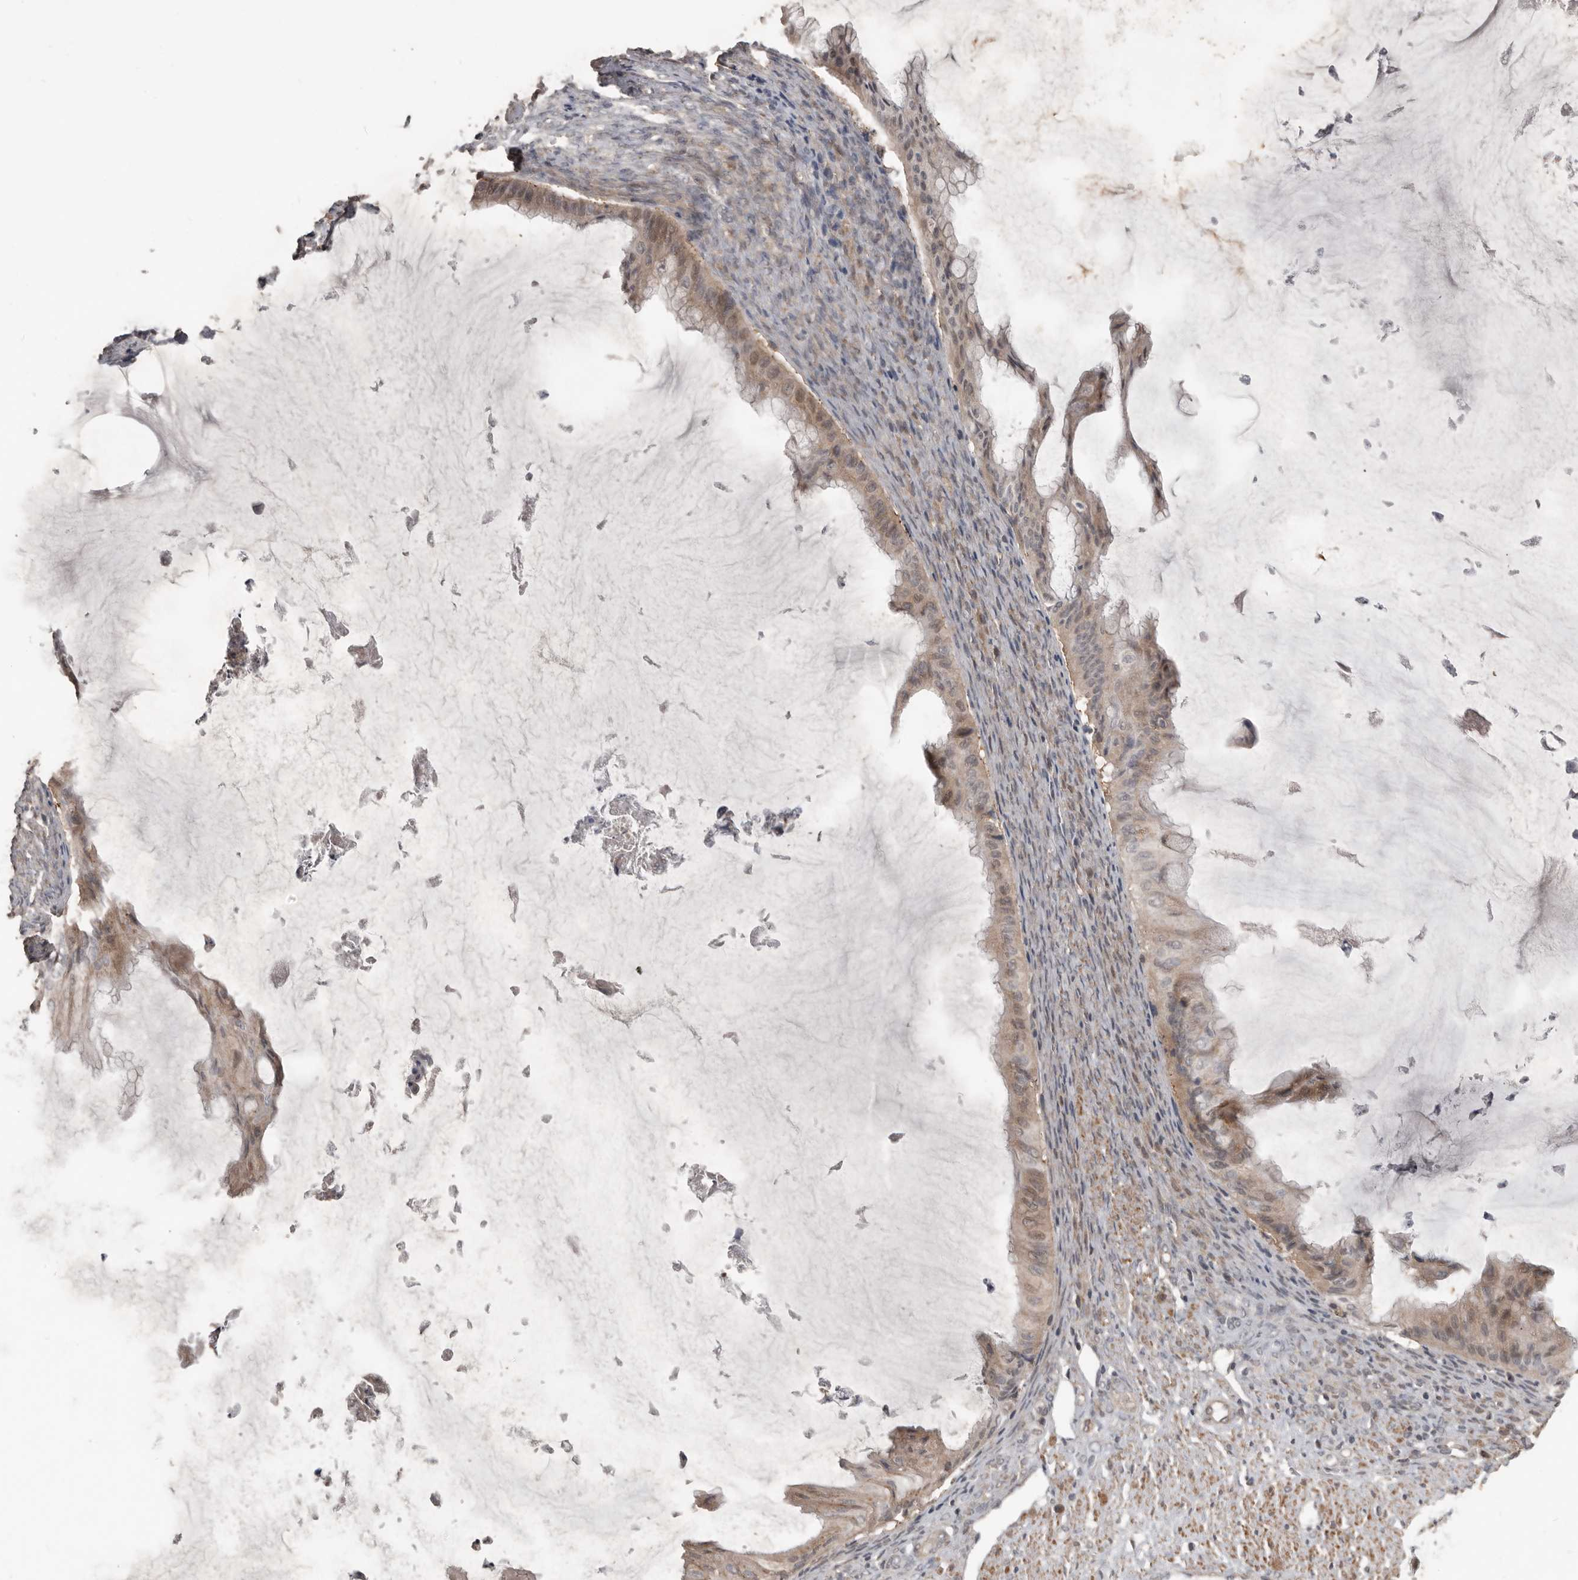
{"staining": {"intensity": "weak", "quantity": ">75%", "location": "cytoplasmic/membranous"}, "tissue": "ovarian cancer", "cell_type": "Tumor cells", "image_type": "cancer", "snomed": [{"axis": "morphology", "description": "Cystadenocarcinoma, mucinous, NOS"}, {"axis": "topography", "description": "Ovary"}], "caption": "The photomicrograph displays a brown stain indicating the presence of a protein in the cytoplasmic/membranous of tumor cells in ovarian cancer (mucinous cystadenocarcinoma).", "gene": "BAMBI", "patient": {"sex": "female", "age": 61}}